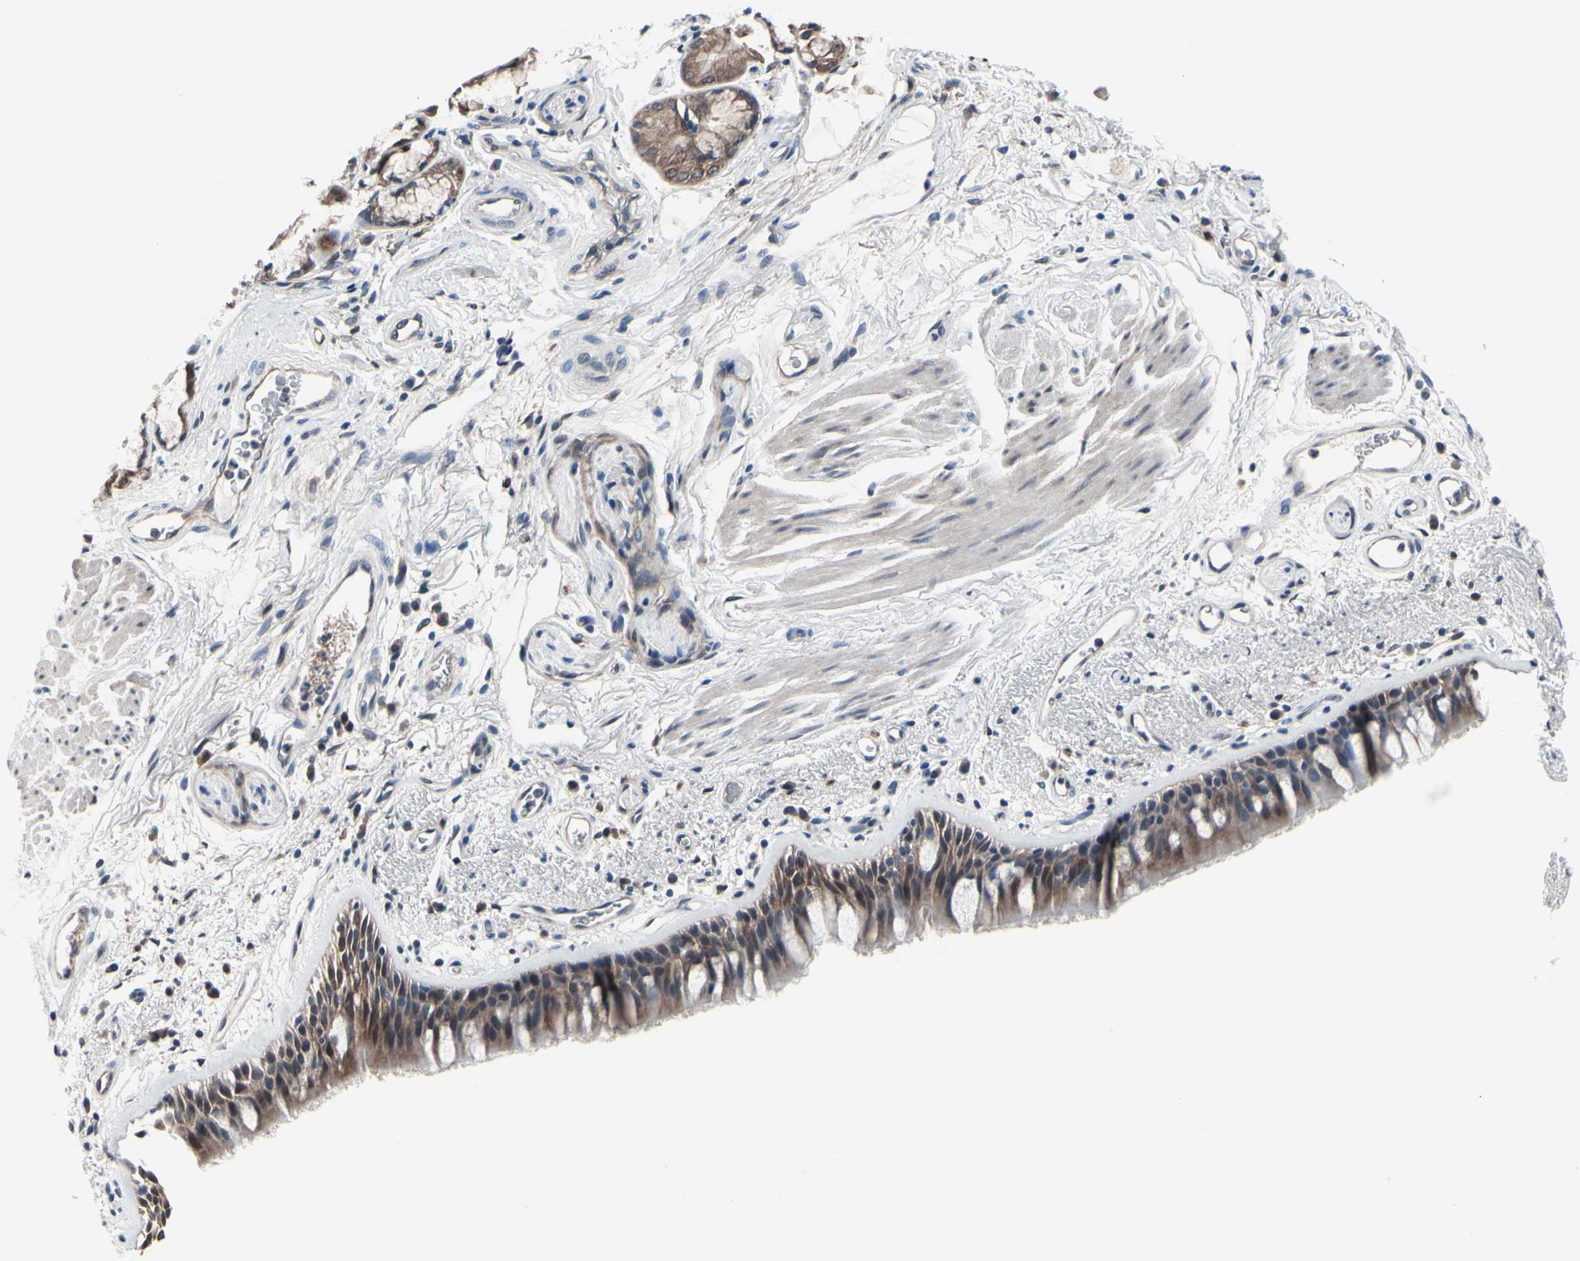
{"staining": {"intensity": "moderate", "quantity": ">75%", "location": "cytoplasmic/membranous"}, "tissue": "bronchus", "cell_type": "Respiratory epithelial cells", "image_type": "normal", "snomed": [{"axis": "morphology", "description": "Normal tissue, NOS"}, {"axis": "morphology", "description": "Adenocarcinoma, NOS"}, {"axis": "topography", "description": "Bronchus"}, {"axis": "topography", "description": "Lung"}], "caption": "IHC micrograph of unremarkable human bronchus stained for a protein (brown), which demonstrates medium levels of moderate cytoplasmic/membranous positivity in approximately >75% of respiratory epithelial cells.", "gene": "PRDX6", "patient": {"sex": "female", "age": 54}}